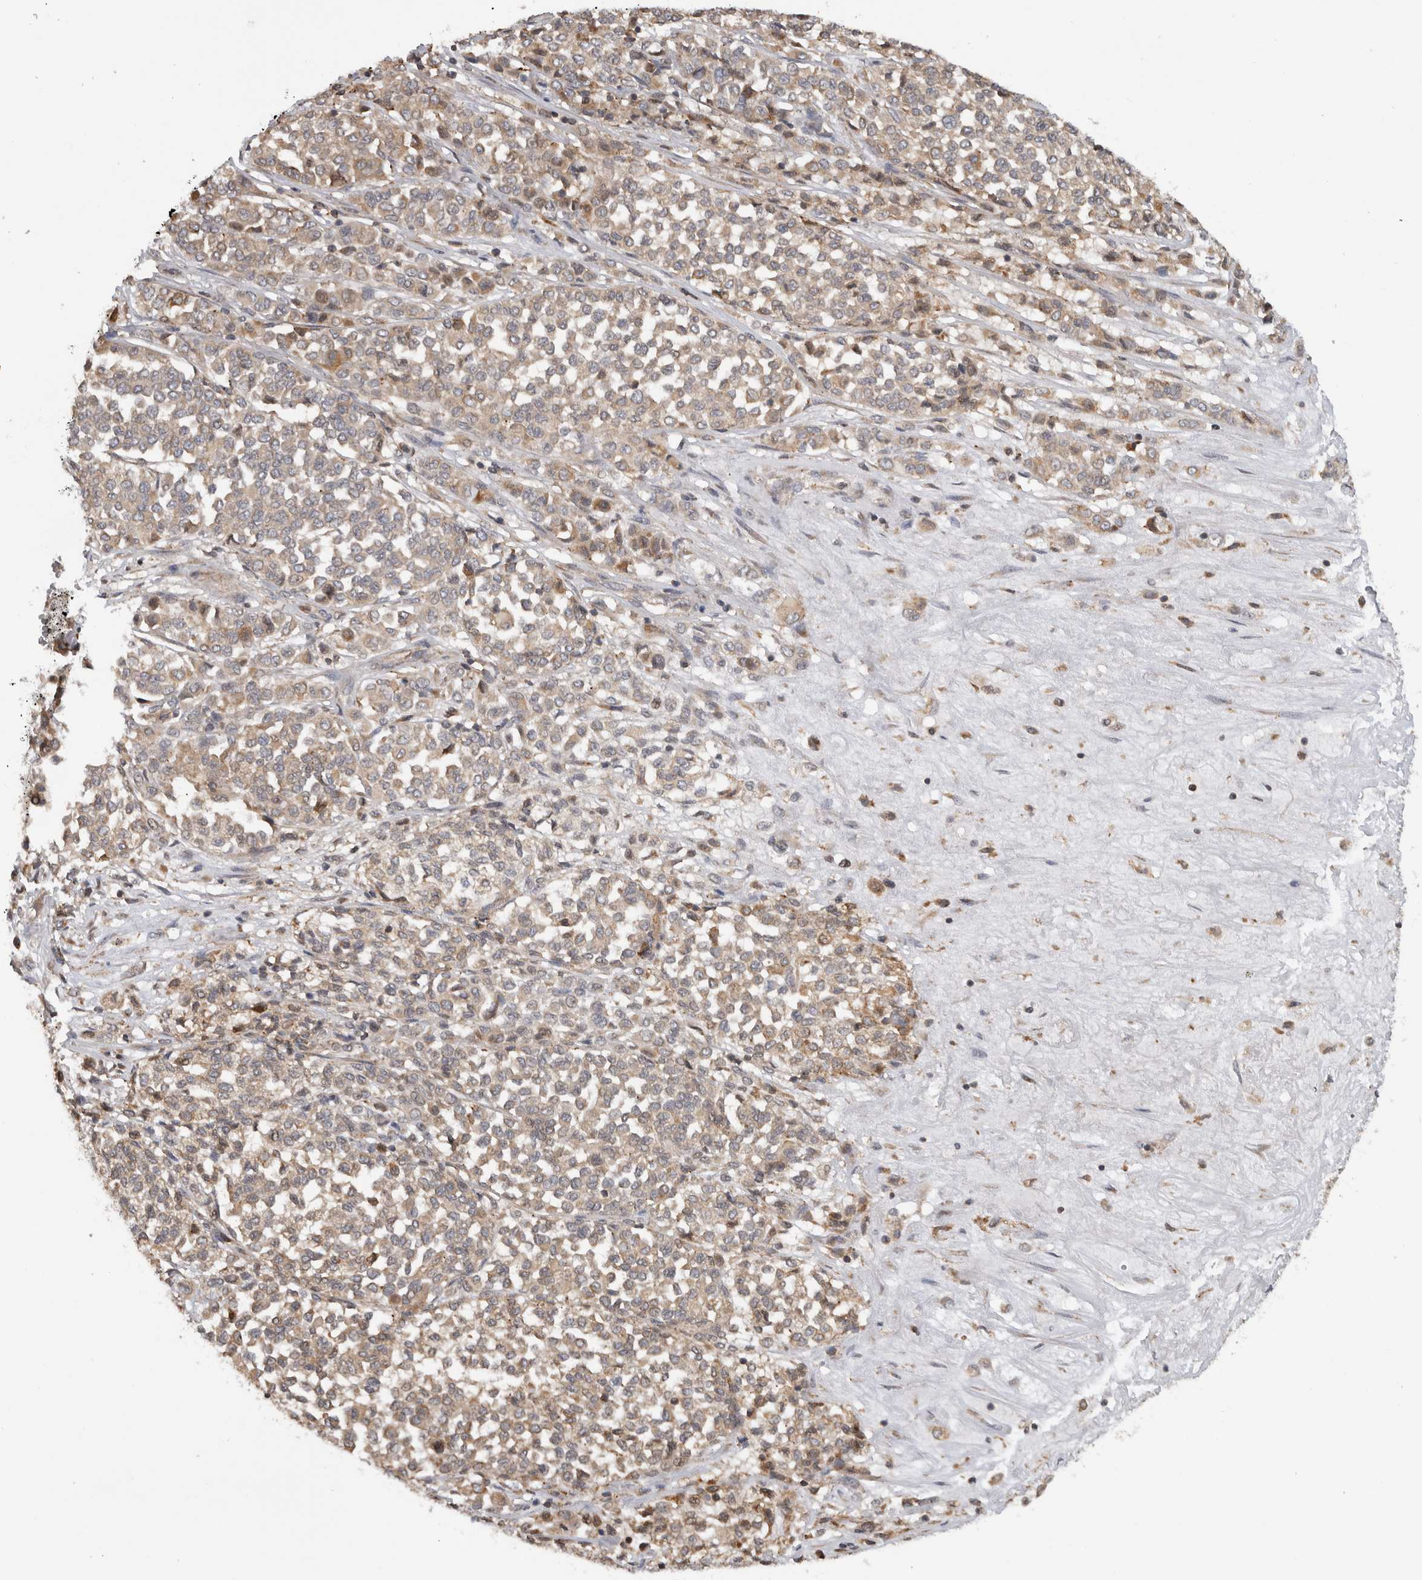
{"staining": {"intensity": "weak", "quantity": ">75%", "location": "cytoplasmic/membranous"}, "tissue": "melanoma", "cell_type": "Tumor cells", "image_type": "cancer", "snomed": [{"axis": "morphology", "description": "Malignant melanoma, Metastatic site"}, {"axis": "topography", "description": "Pancreas"}], "caption": "The immunohistochemical stain labels weak cytoplasmic/membranous staining in tumor cells of melanoma tissue.", "gene": "PARP6", "patient": {"sex": "female", "age": 30}}